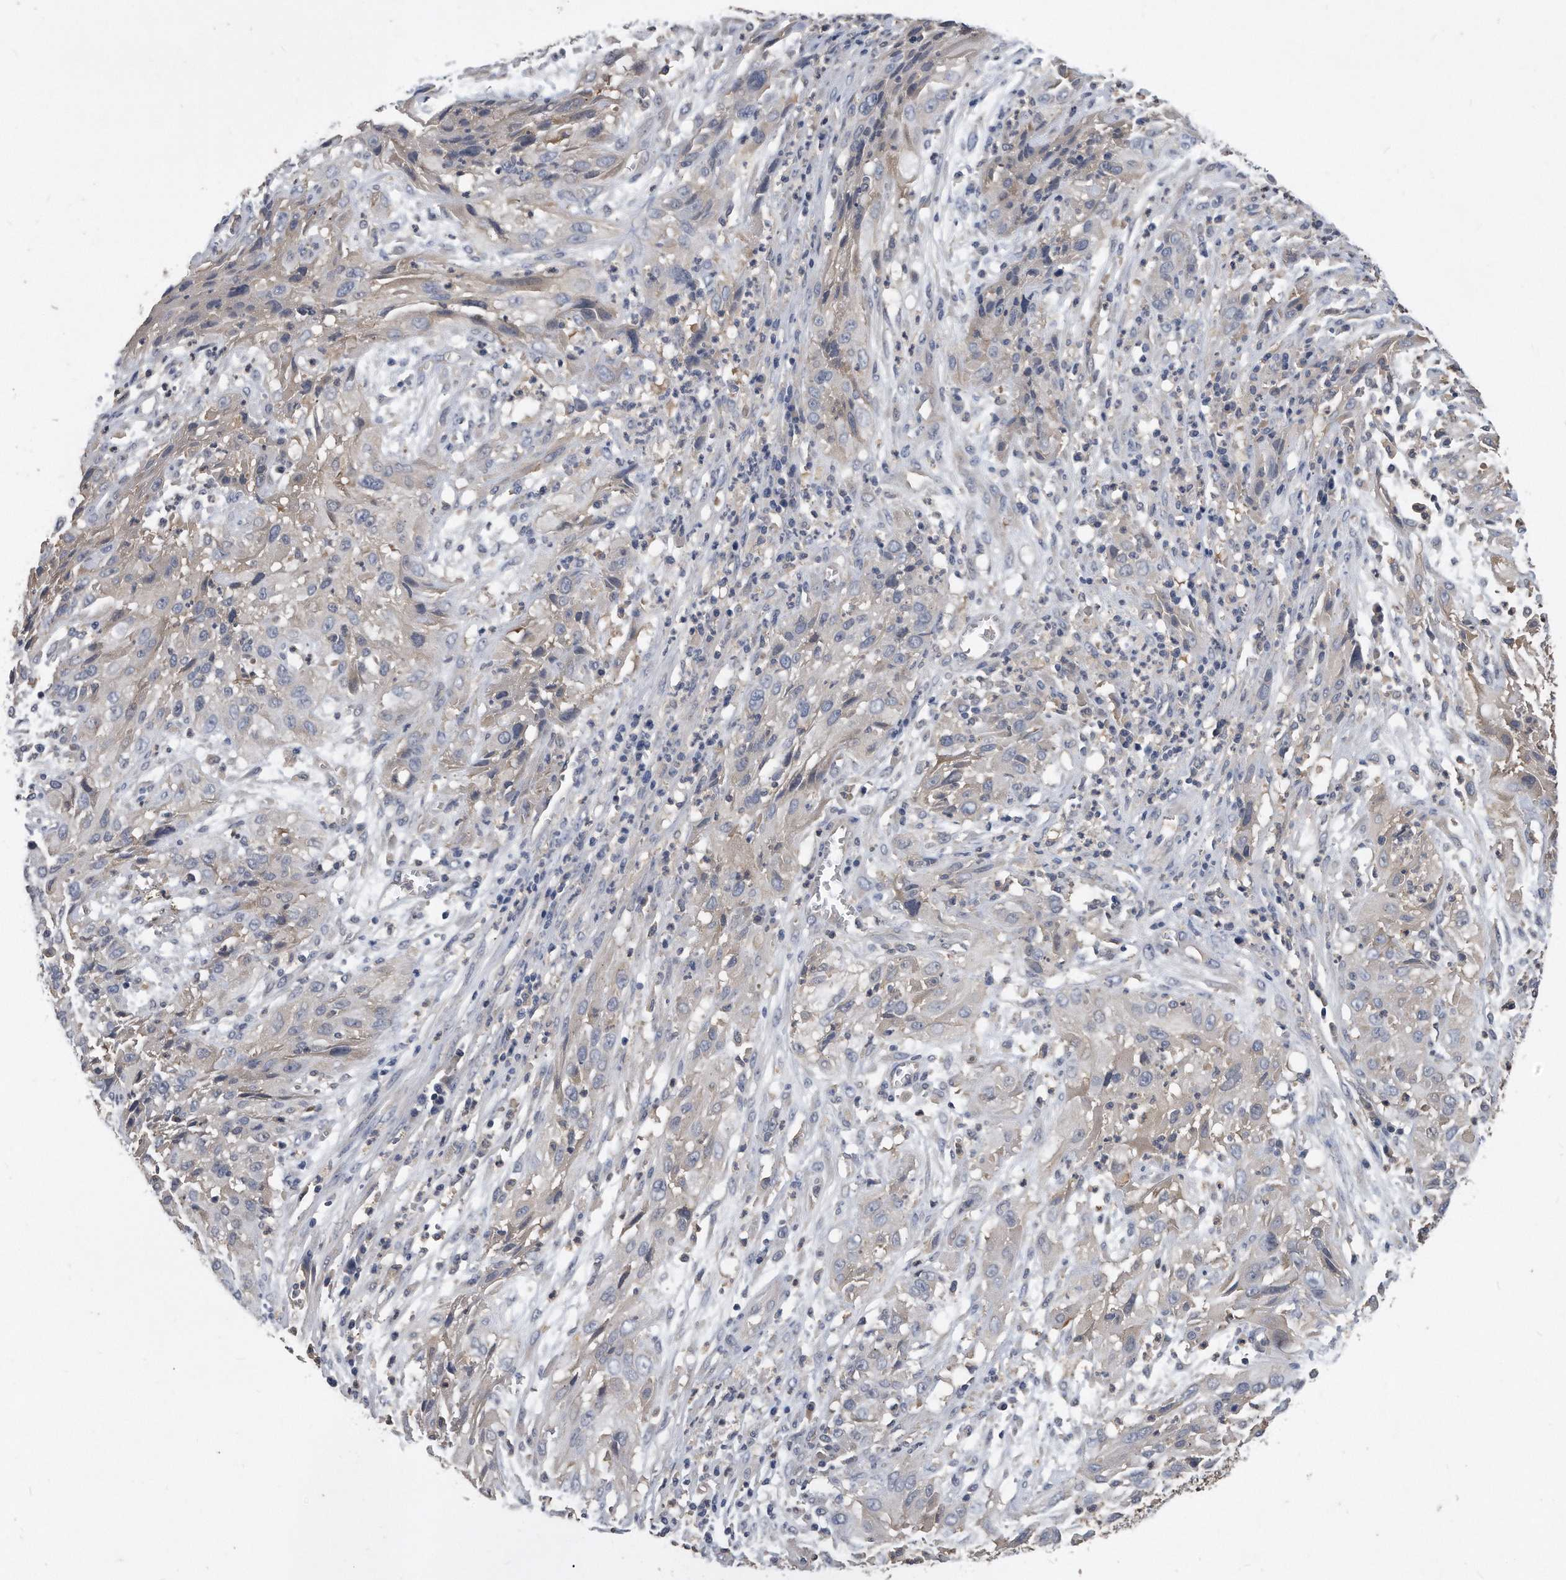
{"staining": {"intensity": "negative", "quantity": "none", "location": "none"}, "tissue": "cervical cancer", "cell_type": "Tumor cells", "image_type": "cancer", "snomed": [{"axis": "morphology", "description": "Squamous cell carcinoma, NOS"}, {"axis": "topography", "description": "Cervix"}], "caption": "A high-resolution image shows immunohistochemistry (IHC) staining of squamous cell carcinoma (cervical), which displays no significant positivity in tumor cells.", "gene": "HOMER3", "patient": {"sex": "female", "age": 32}}